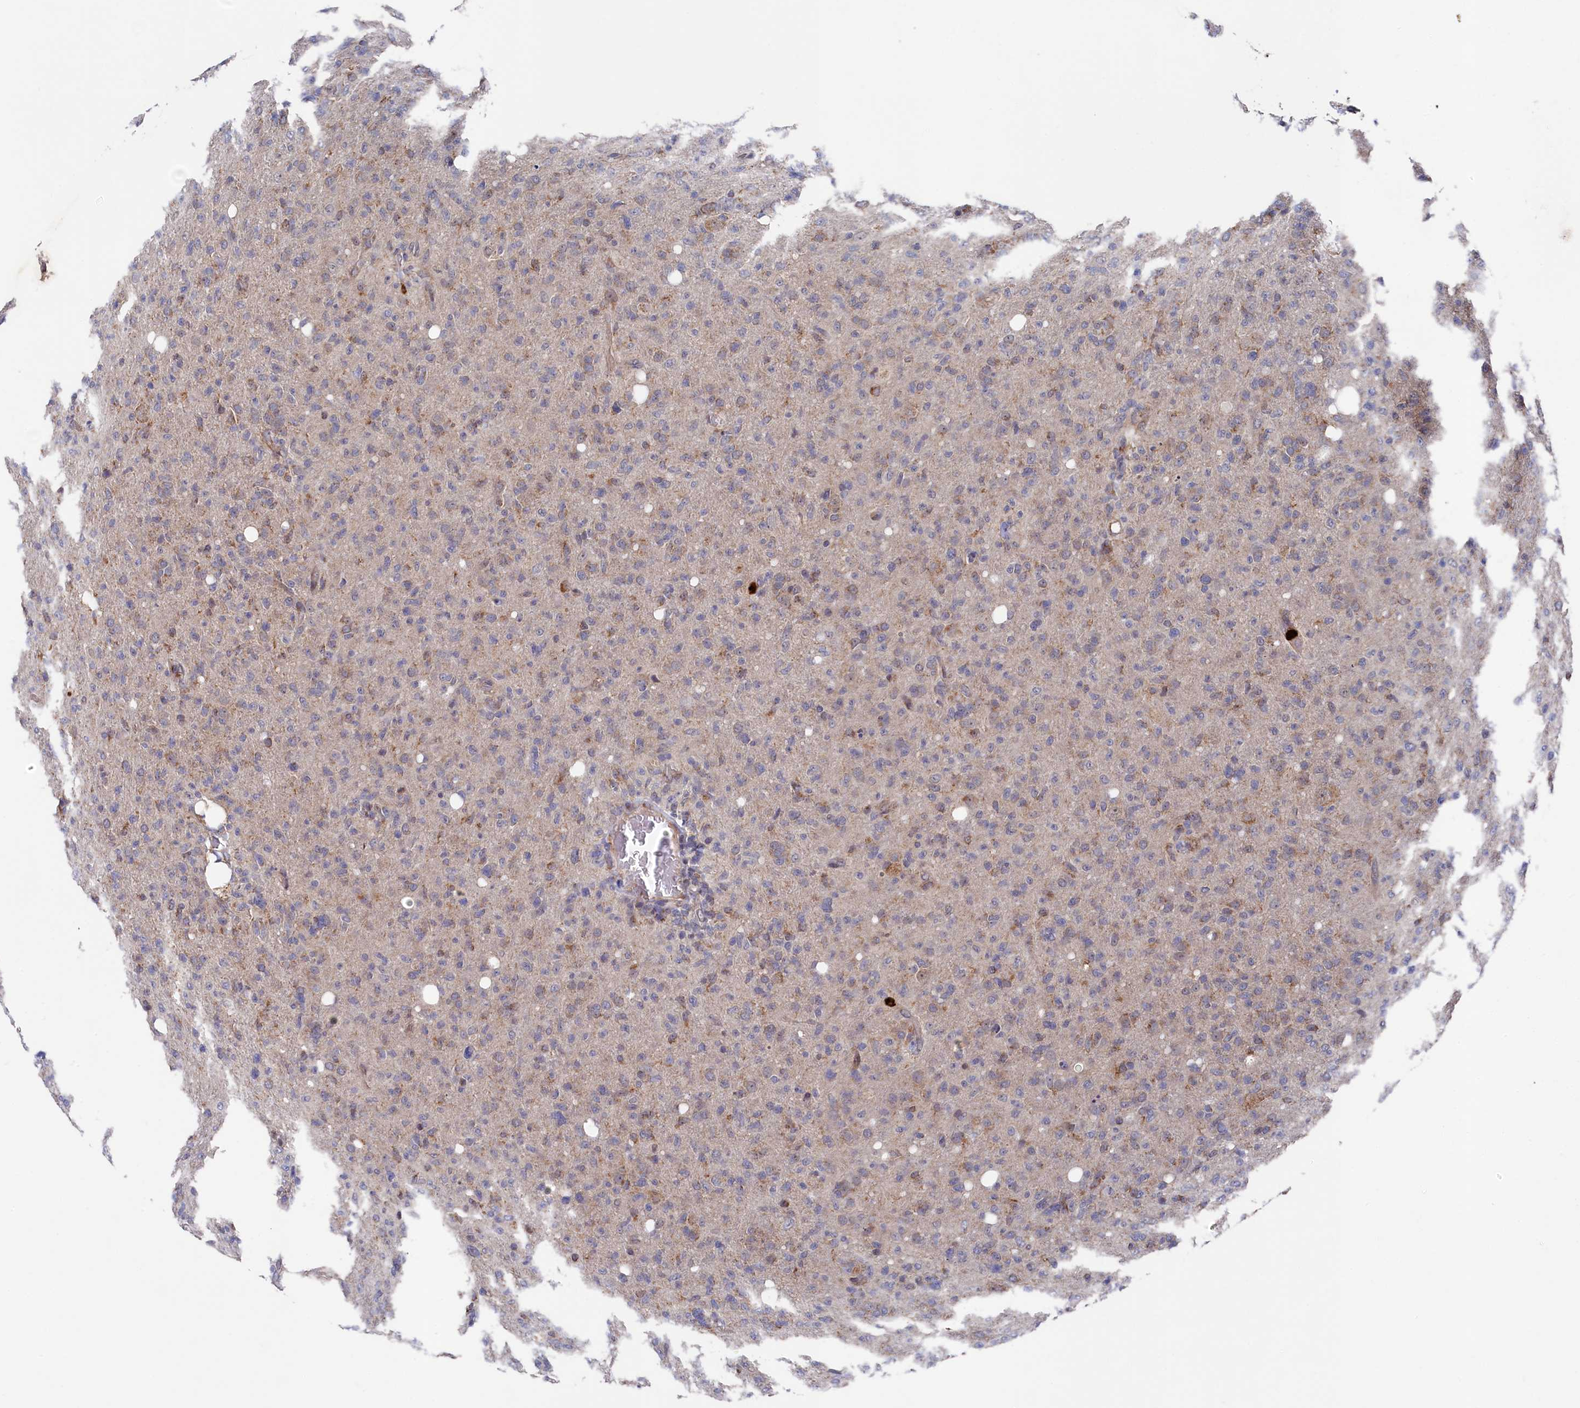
{"staining": {"intensity": "moderate", "quantity": "<25%", "location": "cytoplasmic/membranous"}, "tissue": "glioma", "cell_type": "Tumor cells", "image_type": "cancer", "snomed": [{"axis": "morphology", "description": "Glioma, malignant, High grade"}, {"axis": "topography", "description": "Brain"}], "caption": "Glioma was stained to show a protein in brown. There is low levels of moderate cytoplasmic/membranous expression in approximately <25% of tumor cells.", "gene": "CHCHD1", "patient": {"sex": "female", "age": 57}}